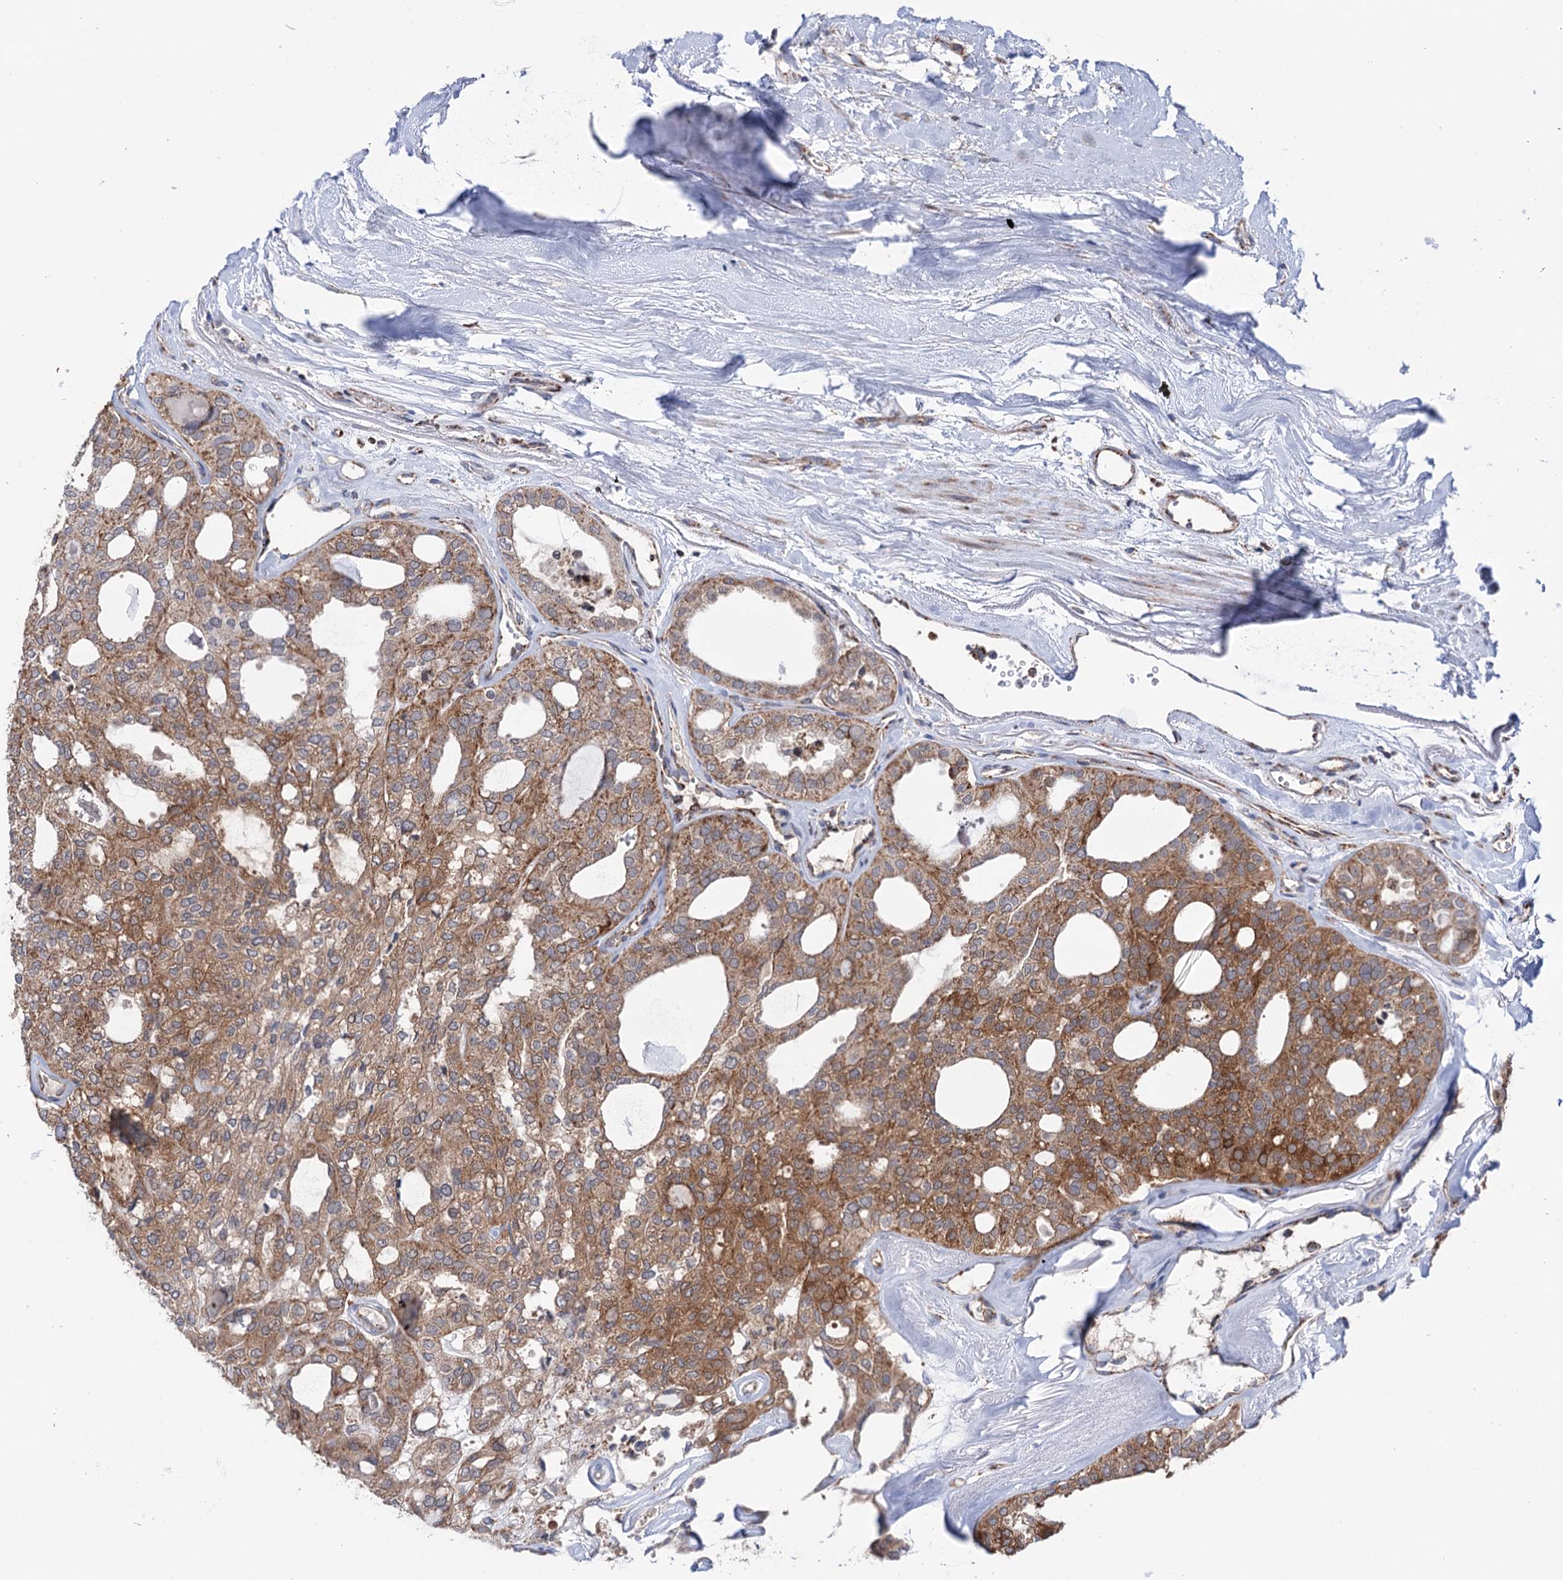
{"staining": {"intensity": "moderate", "quantity": ">75%", "location": "cytoplasmic/membranous"}, "tissue": "thyroid cancer", "cell_type": "Tumor cells", "image_type": "cancer", "snomed": [{"axis": "morphology", "description": "Follicular adenoma carcinoma, NOS"}, {"axis": "topography", "description": "Thyroid gland"}], "caption": "Thyroid cancer tissue shows moderate cytoplasmic/membranous expression in about >75% of tumor cells", "gene": "SUCLA2", "patient": {"sex": "male", "age": 75}}